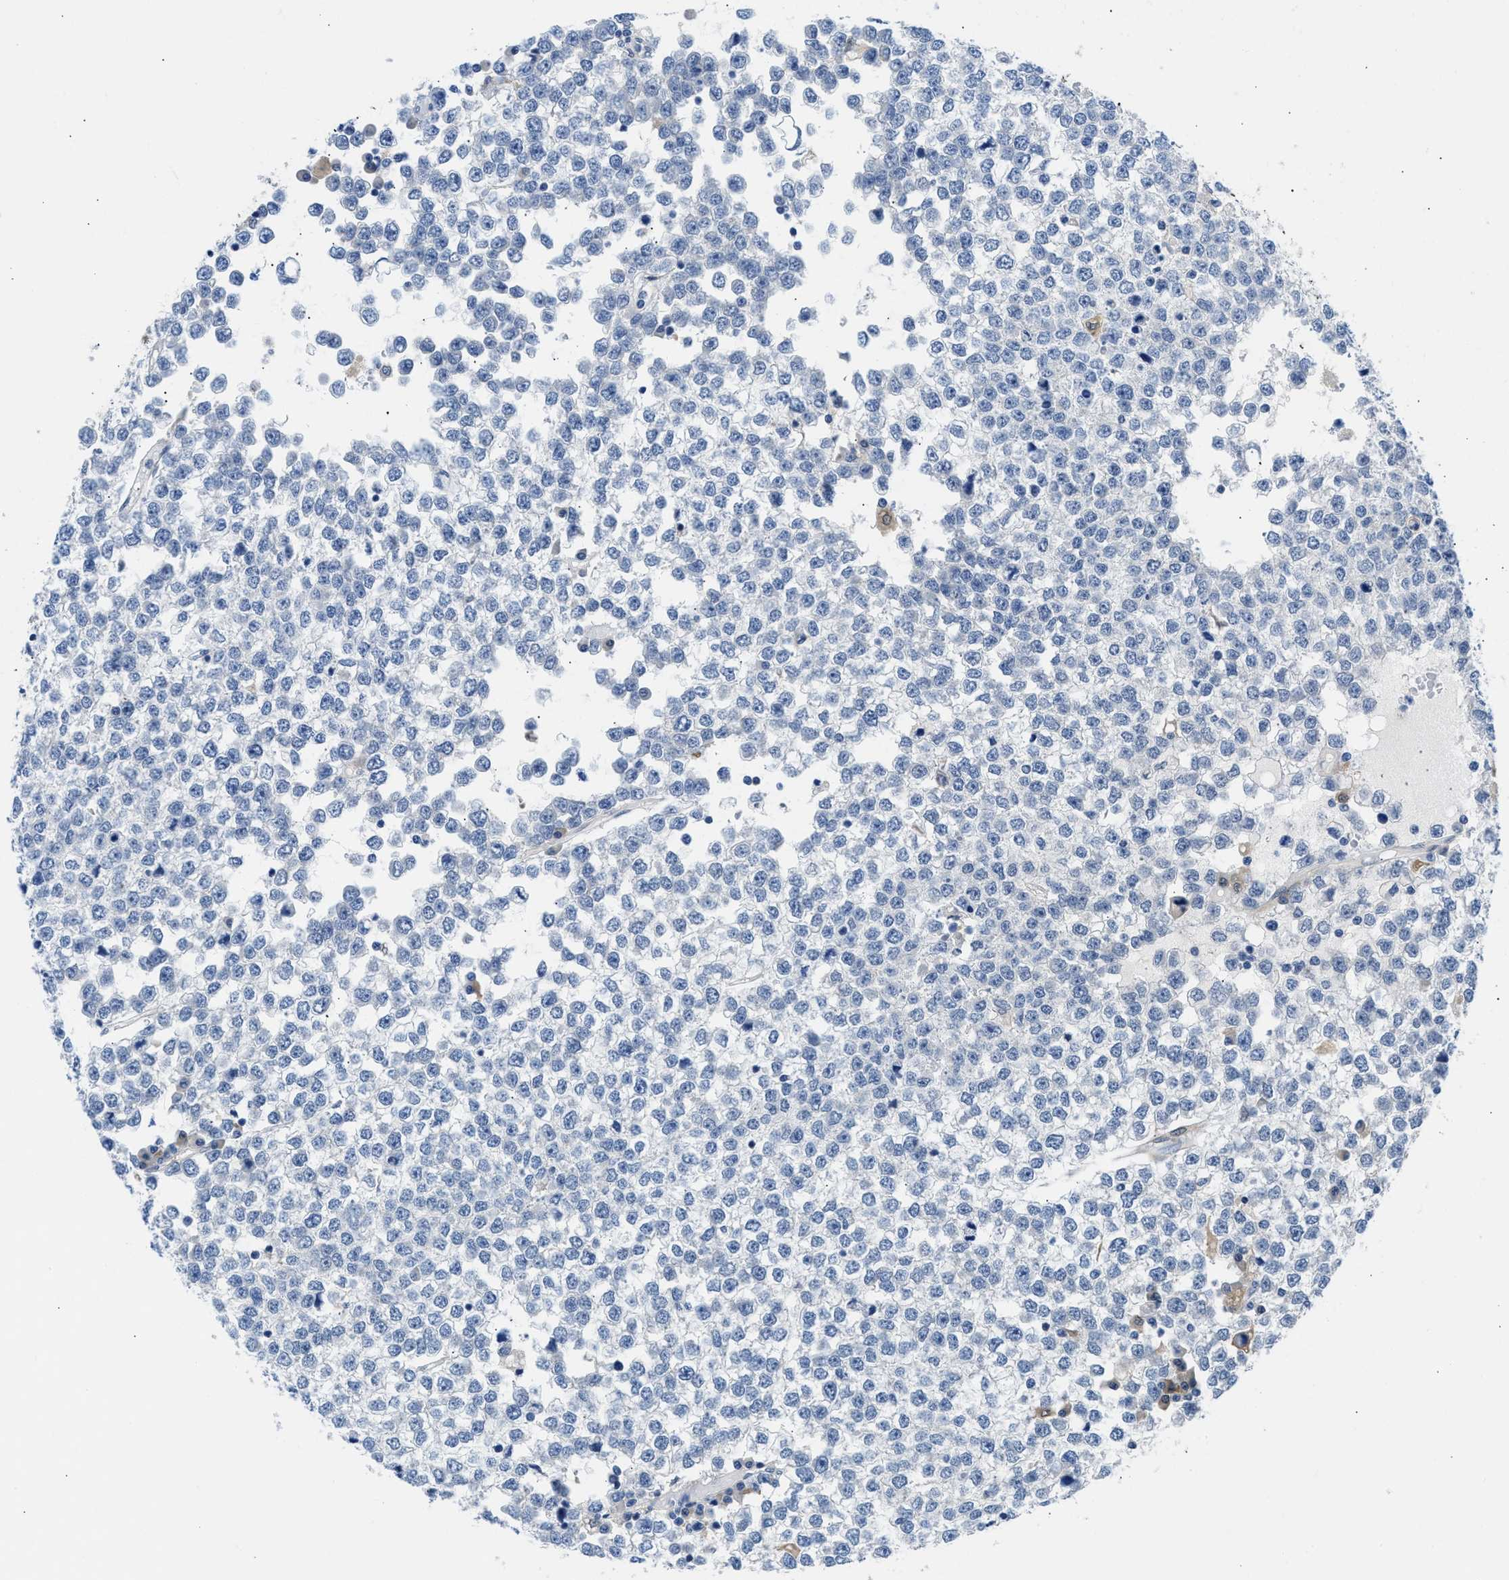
{"staining": {"intensity": "negative", "quantity": "none", "location": "none"}, "tissue": "testis cancer", "cell_type": "Tumor cells", "image_type": "cancer", "snomed": [{"axis": "morphology", "description": "Seminoma, NOS"}, {"axis": "topography", "description": "Testis"}], "caption": "The micrograph reveals no significant expression in tumor cells of testis cancer. (IHC, brightfield microscopy, high magnification).", "gene": "CBR1", "patient": {"sex": "male", "age": 65}}